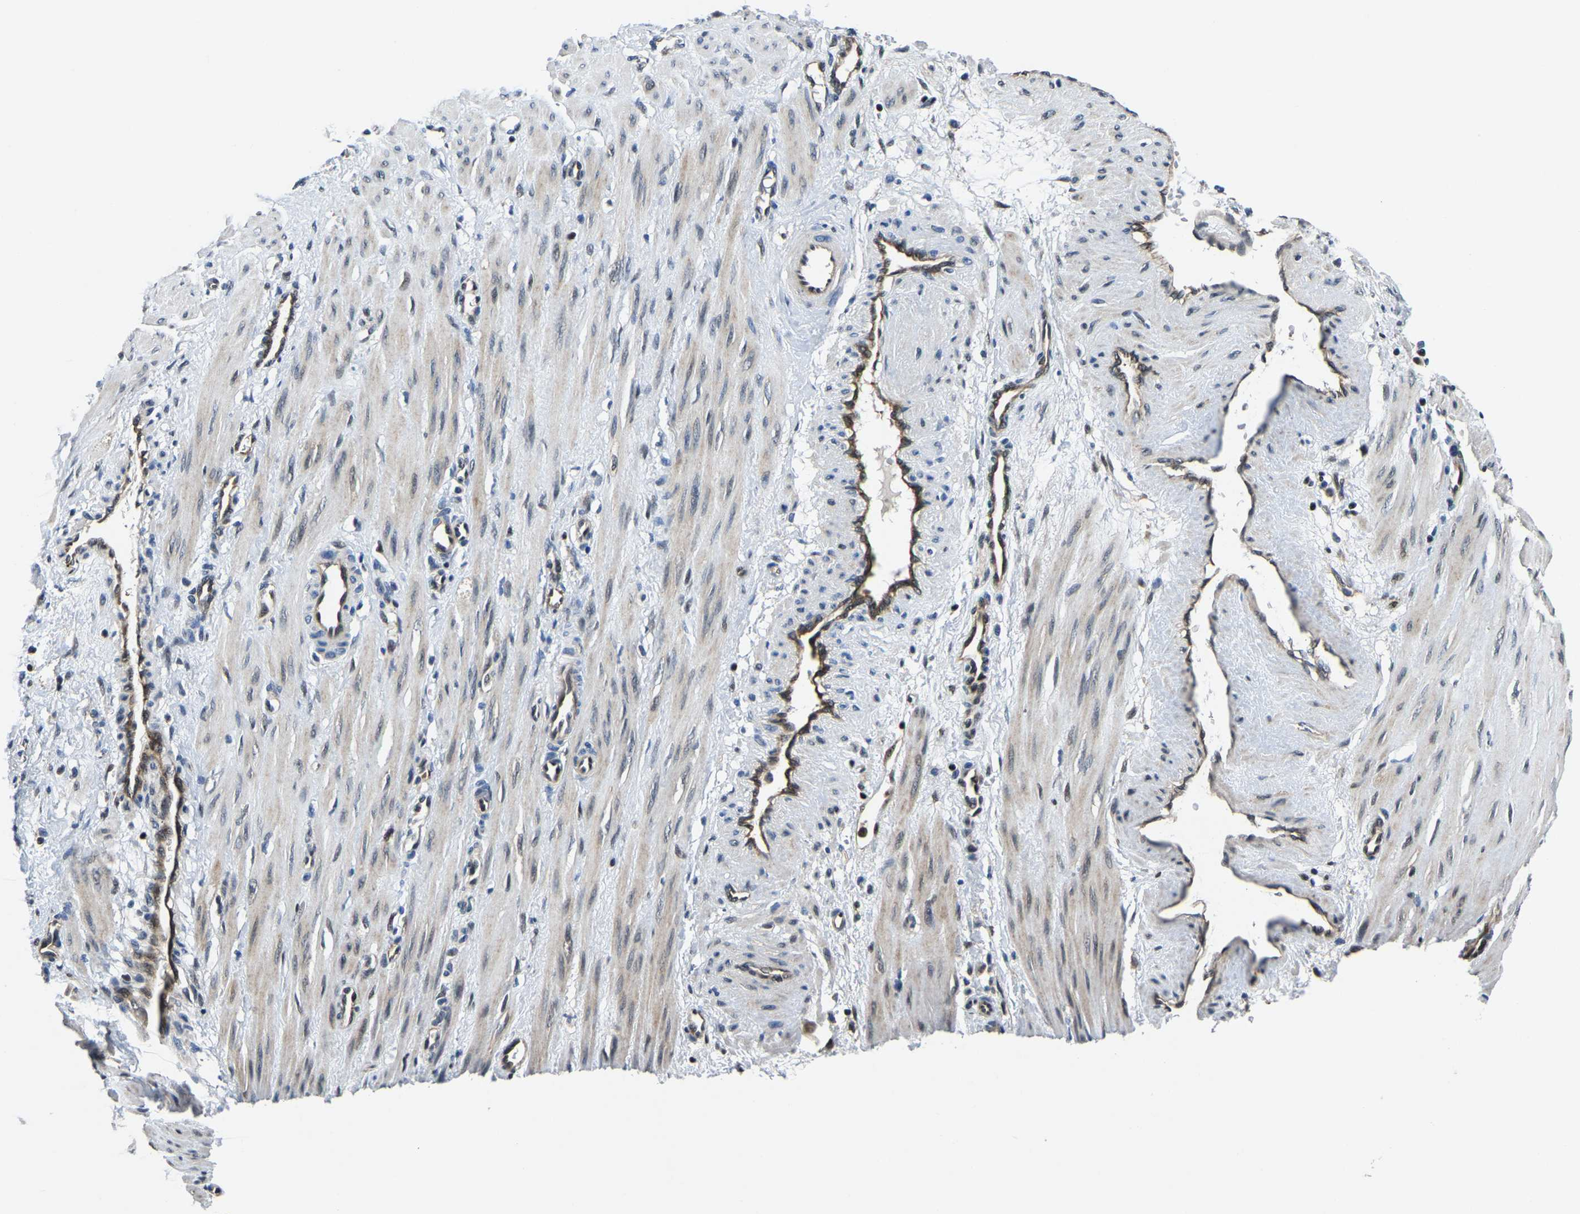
{"staining": {"intensity": "moderate", "quantity": ">75%", "location": "cytoplasmic/membranous"}, "tissue": "smooth muscle", "cell_type": "Smooth muscle cells", "image_type": "normal", "snomed": [{"axis": "morphology", "description": "Normal tissue, NOS"}, {"axis": "topography", "description": "Endometrium"}], "caption": "Immunohistochemistry (IHC) histopathology image of normal smooth muscle: smooth muscle stained using immunohistochemistry (IHC) reveals medium levels of moderate protein expression localized specifically in the cytoplasmic/membranous of smooth muscle cells, appearing as a cytoplasmic/membranous brown color.", "gene": "DFFA", "patient": {"sex": "female", "age": 33}}